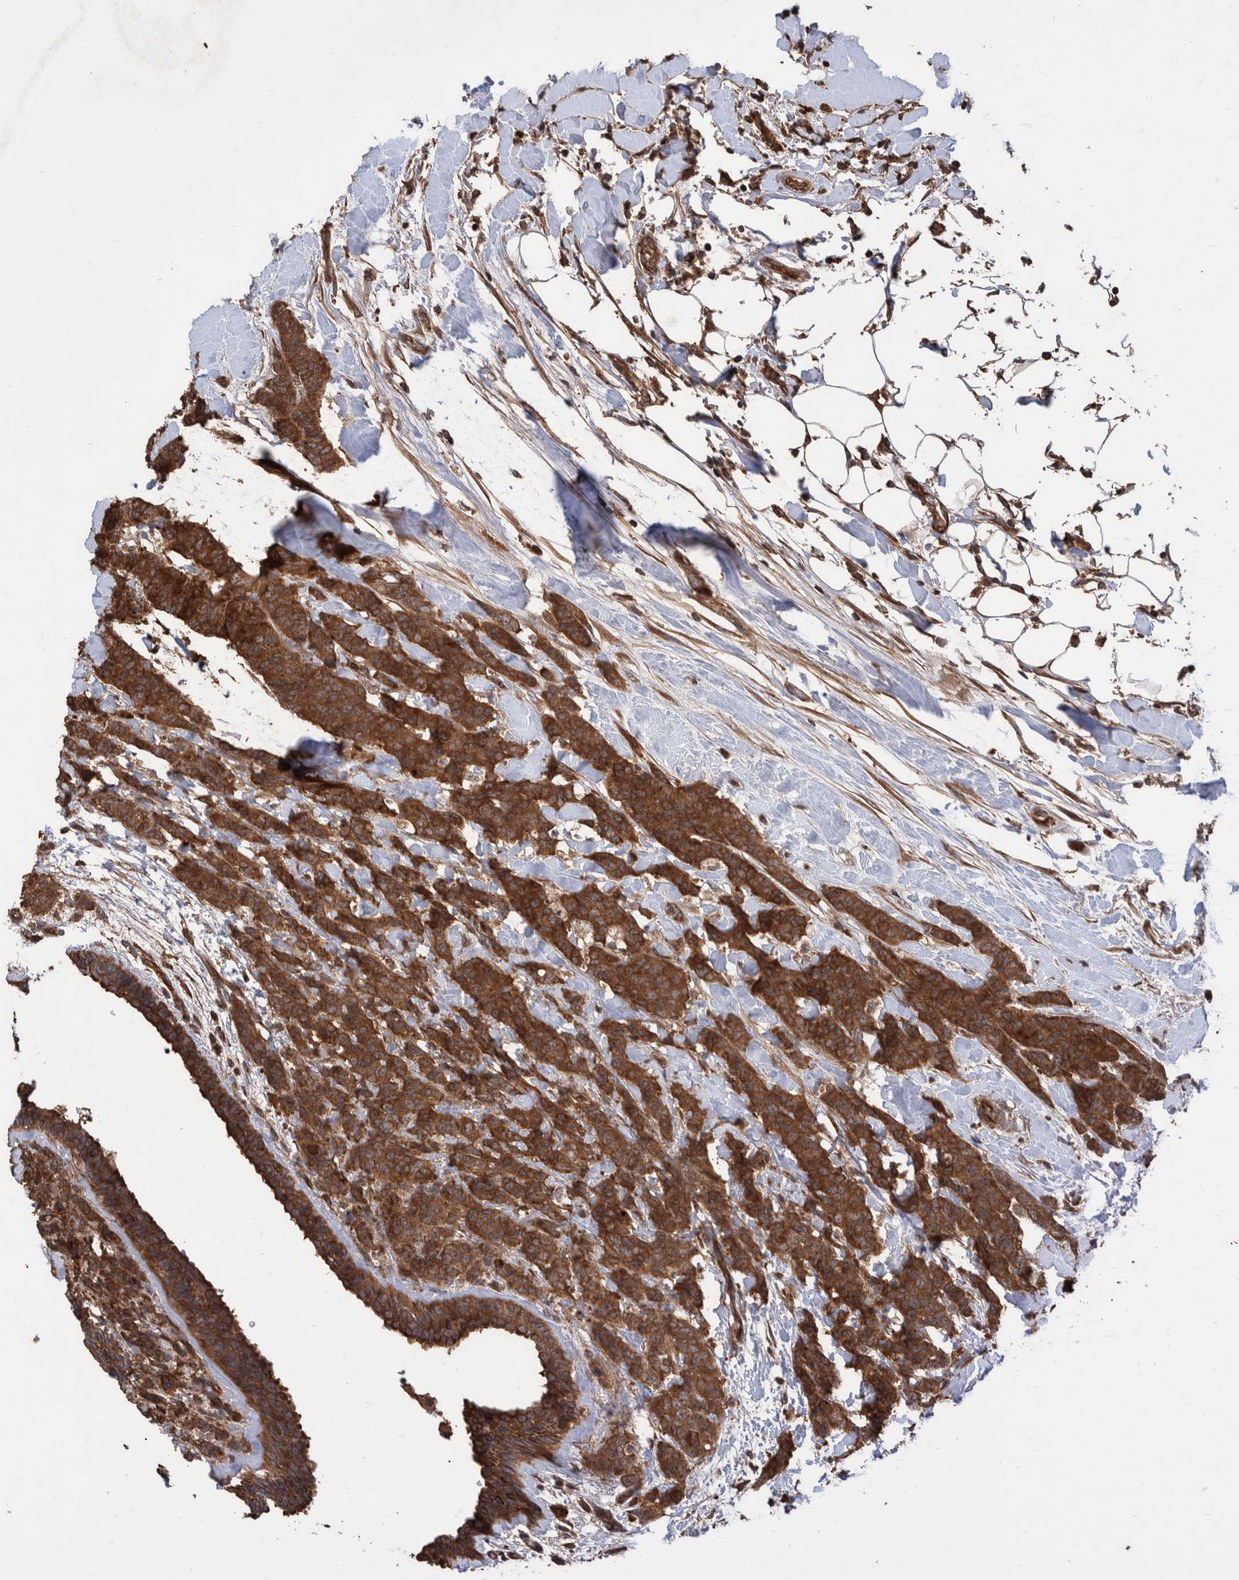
{"staining": {"intensity": "strong", "quantity": ">75%", "location": "cytoplasmic/membranous"}, "tissue": "breast cancer", "cell_type": "Tumor cells", "image_type": "cancer", "snomed": [{"axis": "morphology", "description": "Normal tissue, NOS"}, {"axis": "morphology", "description": "Duct carcinoma"}, {"axis": "topography", "description": "Breast"}], "caption": "This image displays immunohistochemistry staining of human breast cancer, with high strong cytoplasmic/membranous positivity in approximately >75% of tumor cells.", "gene": "VBP1", "patient": {"sex": "female", "age": 40}}